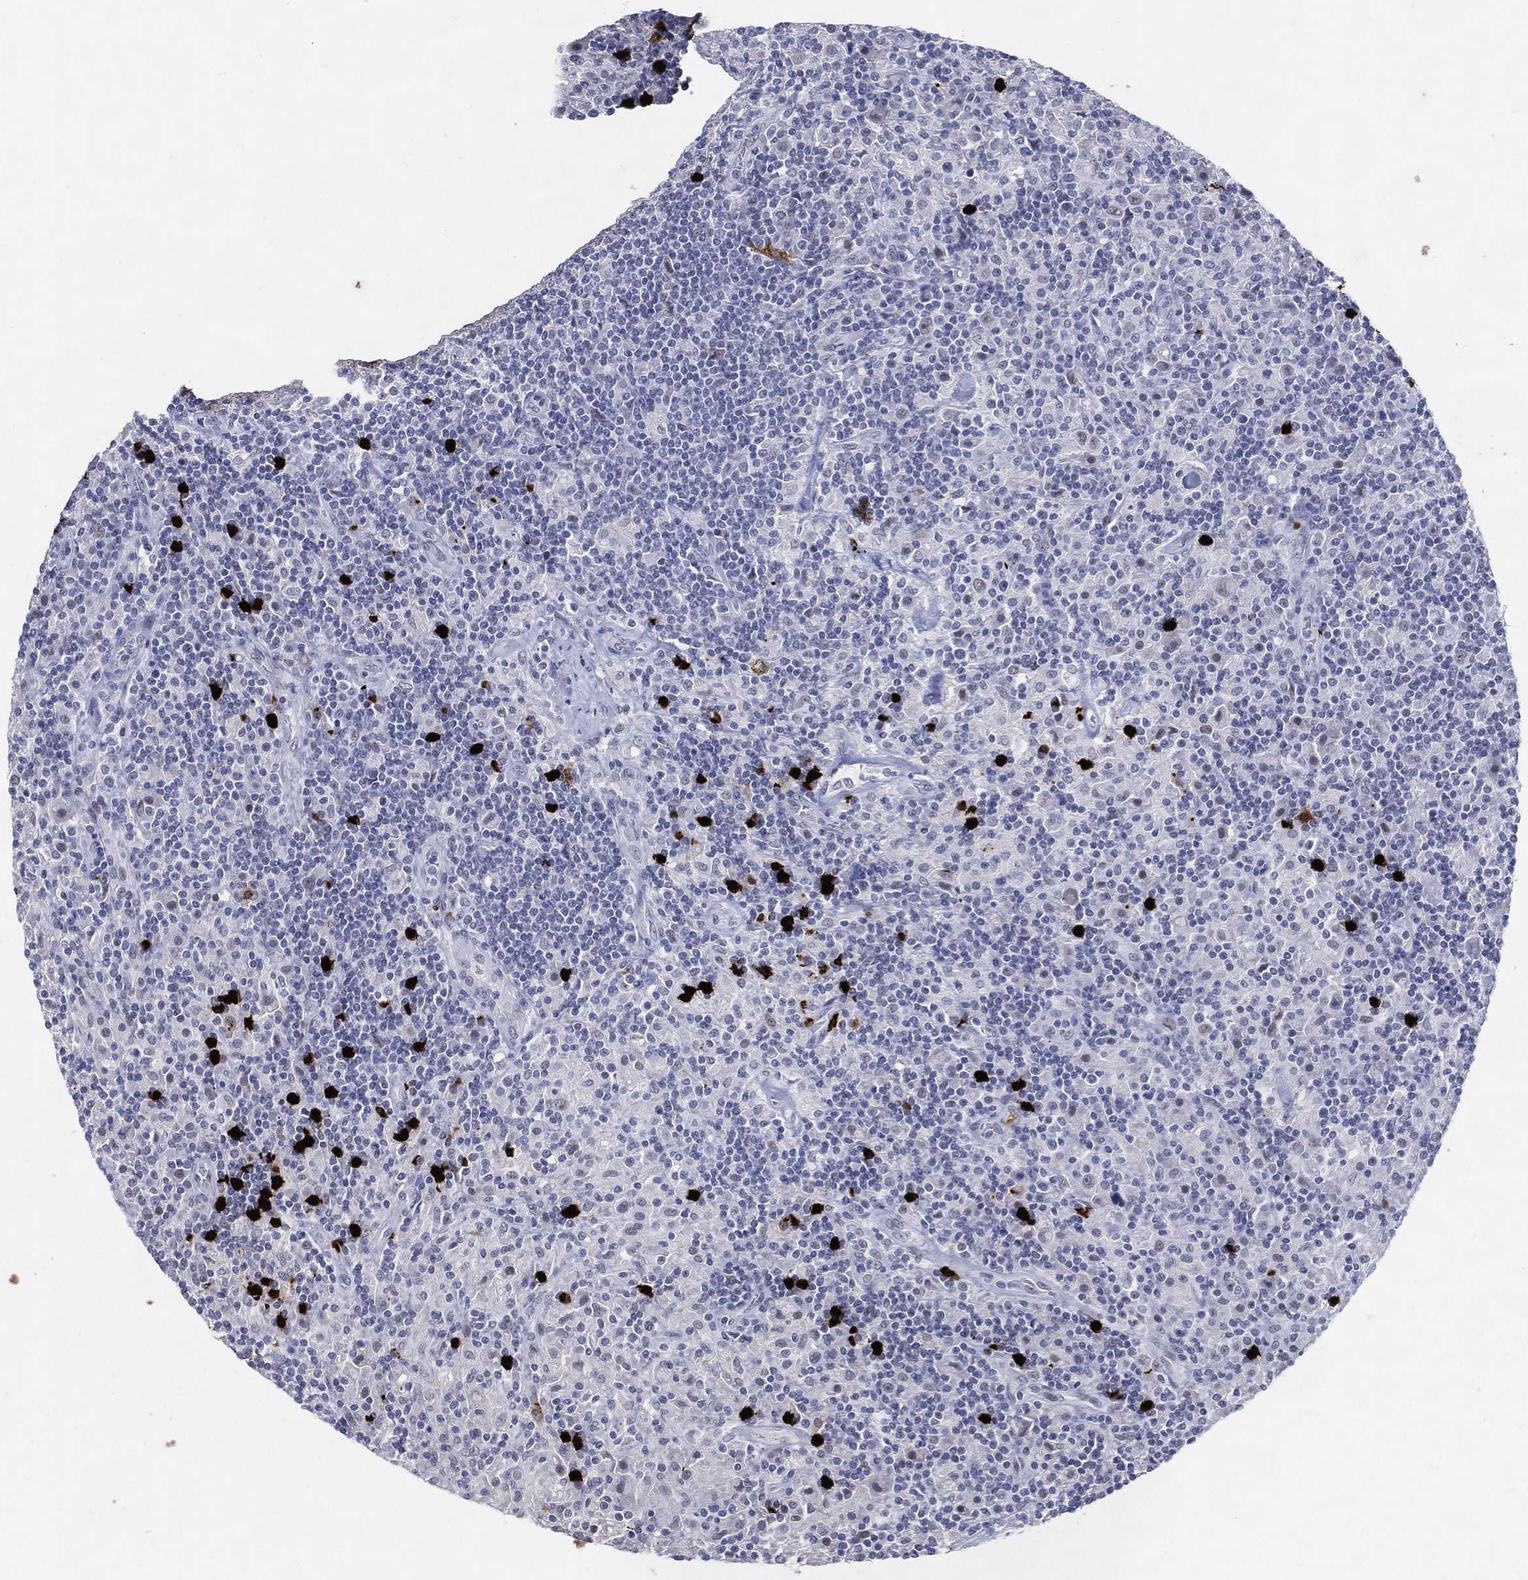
{"staining": {"intensity": "negative", "quantity": "none", "location": "none"}, "tissue": "lymphoma", "cell_type": "Tumor cells", "image_type": "cancer", "snomed": [{"axis": "morphology", "description": "Hodgkin's disease, NOS"}, {"axis": "topography", "description": "Lymph node"}], "caption": "Hodgkin's disease was stained to show a protein in brown. There is no significant expression in tumor cells.", "gene": "CFAP58", "patient": {"sex": "male", "age": 70}}